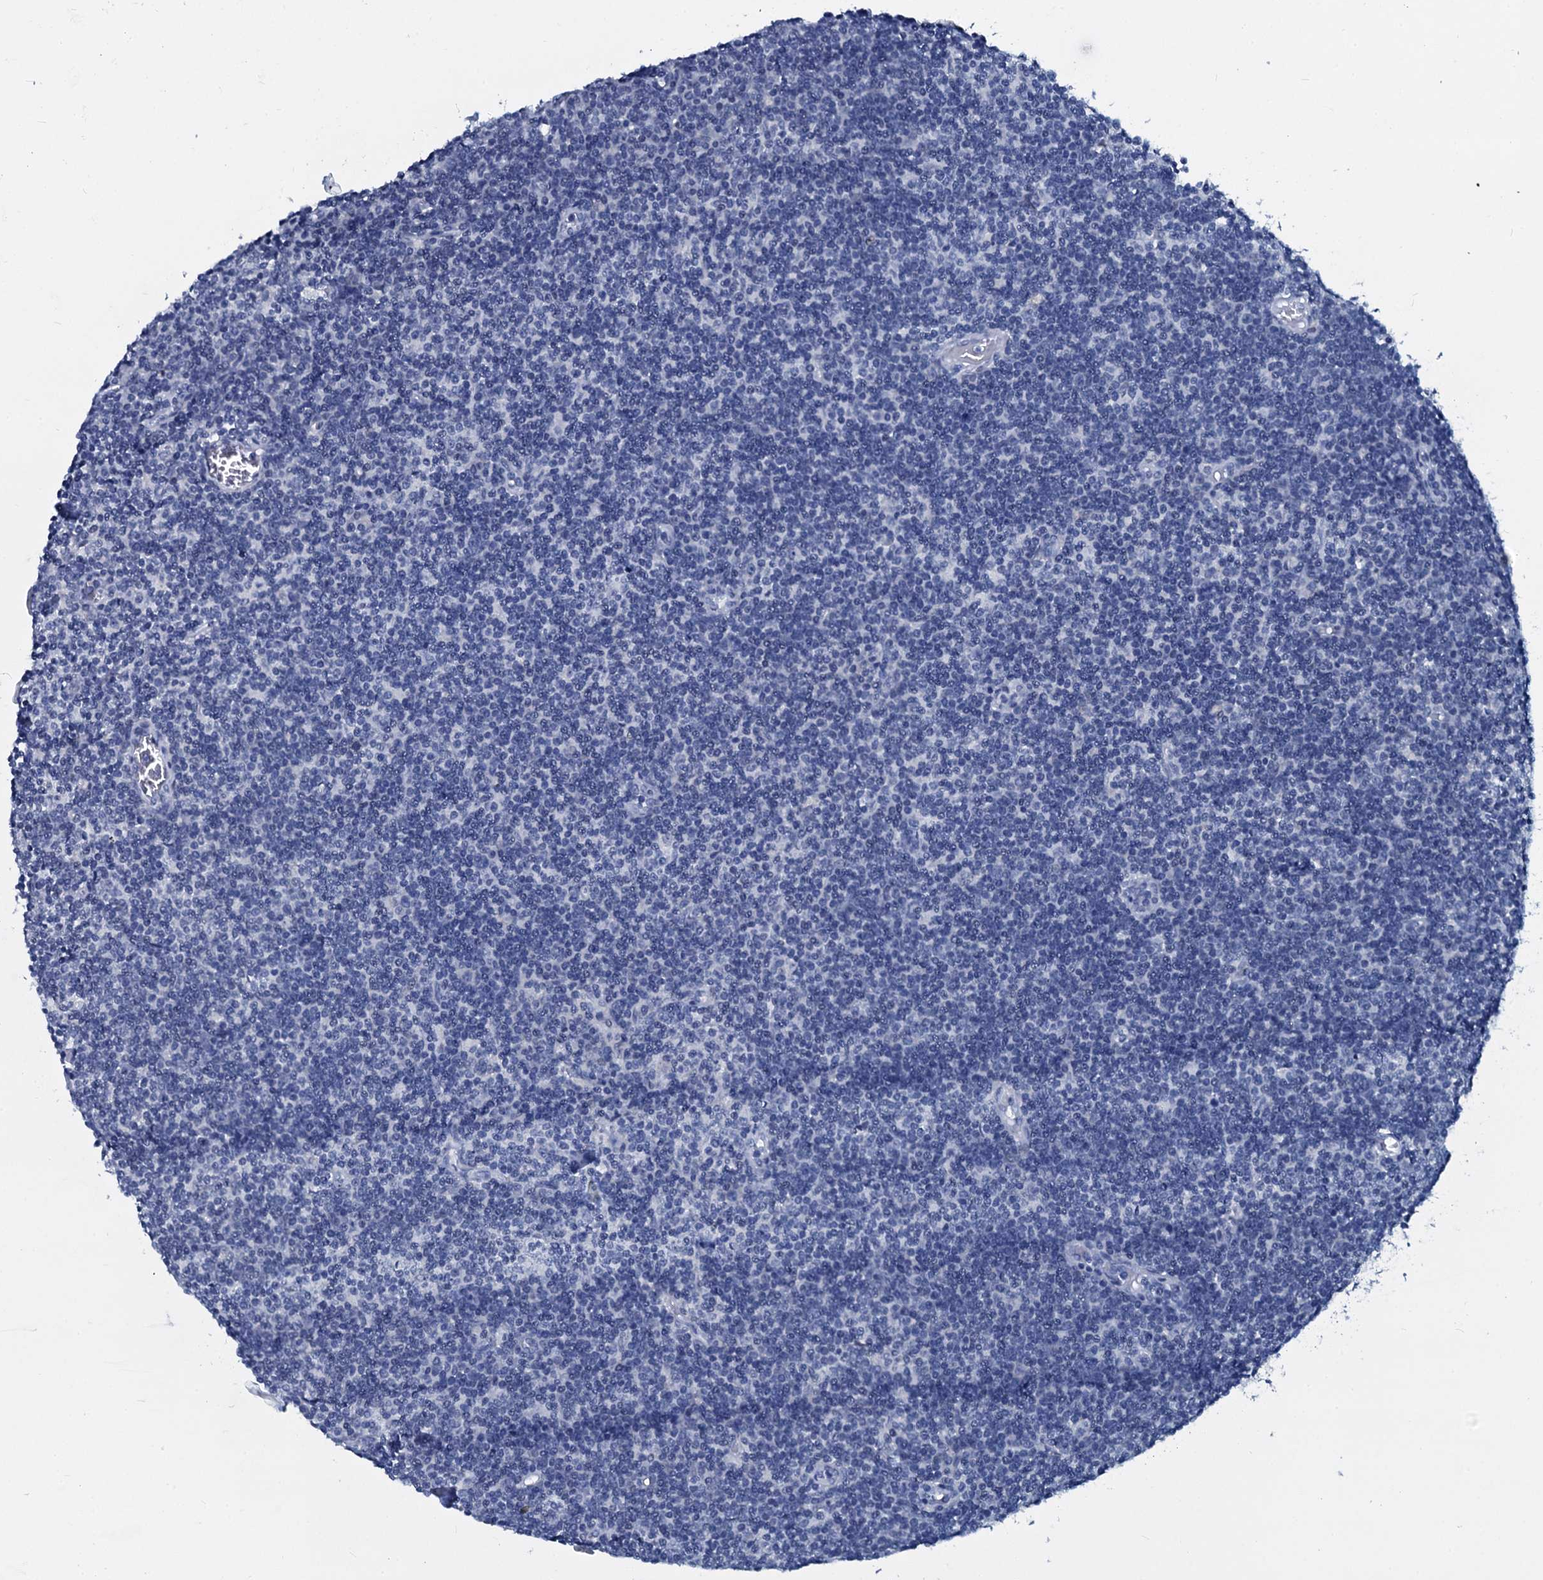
{"staining": {"intensity": "negative", "quantity": "none", "location": "none"}, "tissue": "lymph node", "cell_type": "Germinal center cells", "image_type": "normal", "snomed": [{"axis": "morphology", "description": "Normal tissue, NOS"}, {"axis": "topography", "description": "Lymph node"}], "caption": "The micrograph reveals no staining of germinal center cells in unremarkable lymph node. (DAB immunohistochemistry (IHC), high magnification).", "gene": "SLC4A7", "patient": {"sex": "female", "age": 55}}